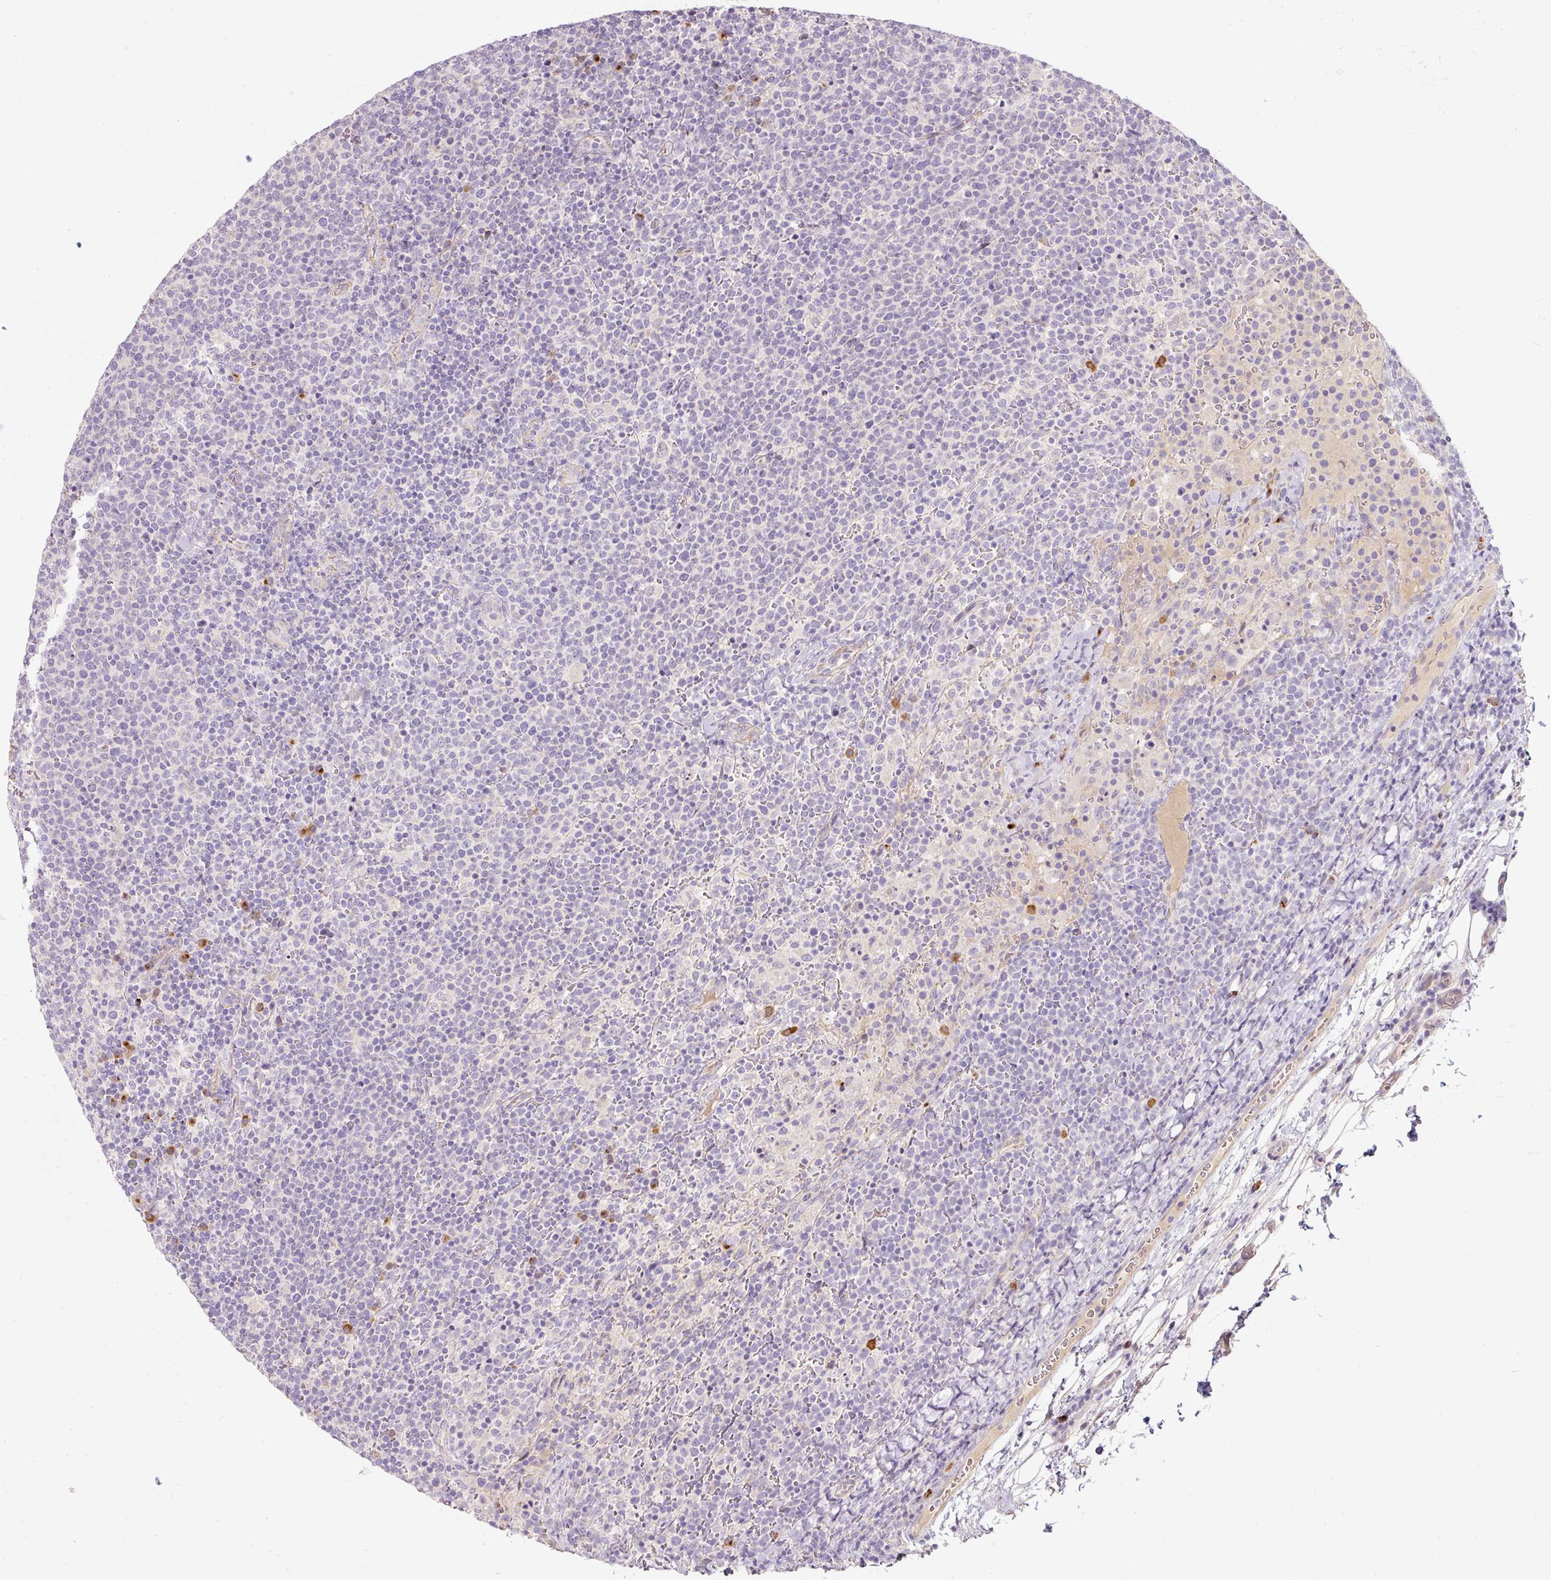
{"staining": {"intensity": "negative", "quantity": "none", "location": "none"}, "tissue": "lymphoma", "cell_type": "Tumor cells", "image_type": "cancer", "snomed": [{"axis": "morphology", "description": "Malignant lymphoma, non-Hodgkin's type, High grade"}, {"axis": "topography", "description": "Lymph node"}], "caption": "The IHC photomicrograph has no significant staining in tumor cells of lymphoma tissue.", "gene": "NBPF11", "patient": {"sex": "male", "age": 61}}